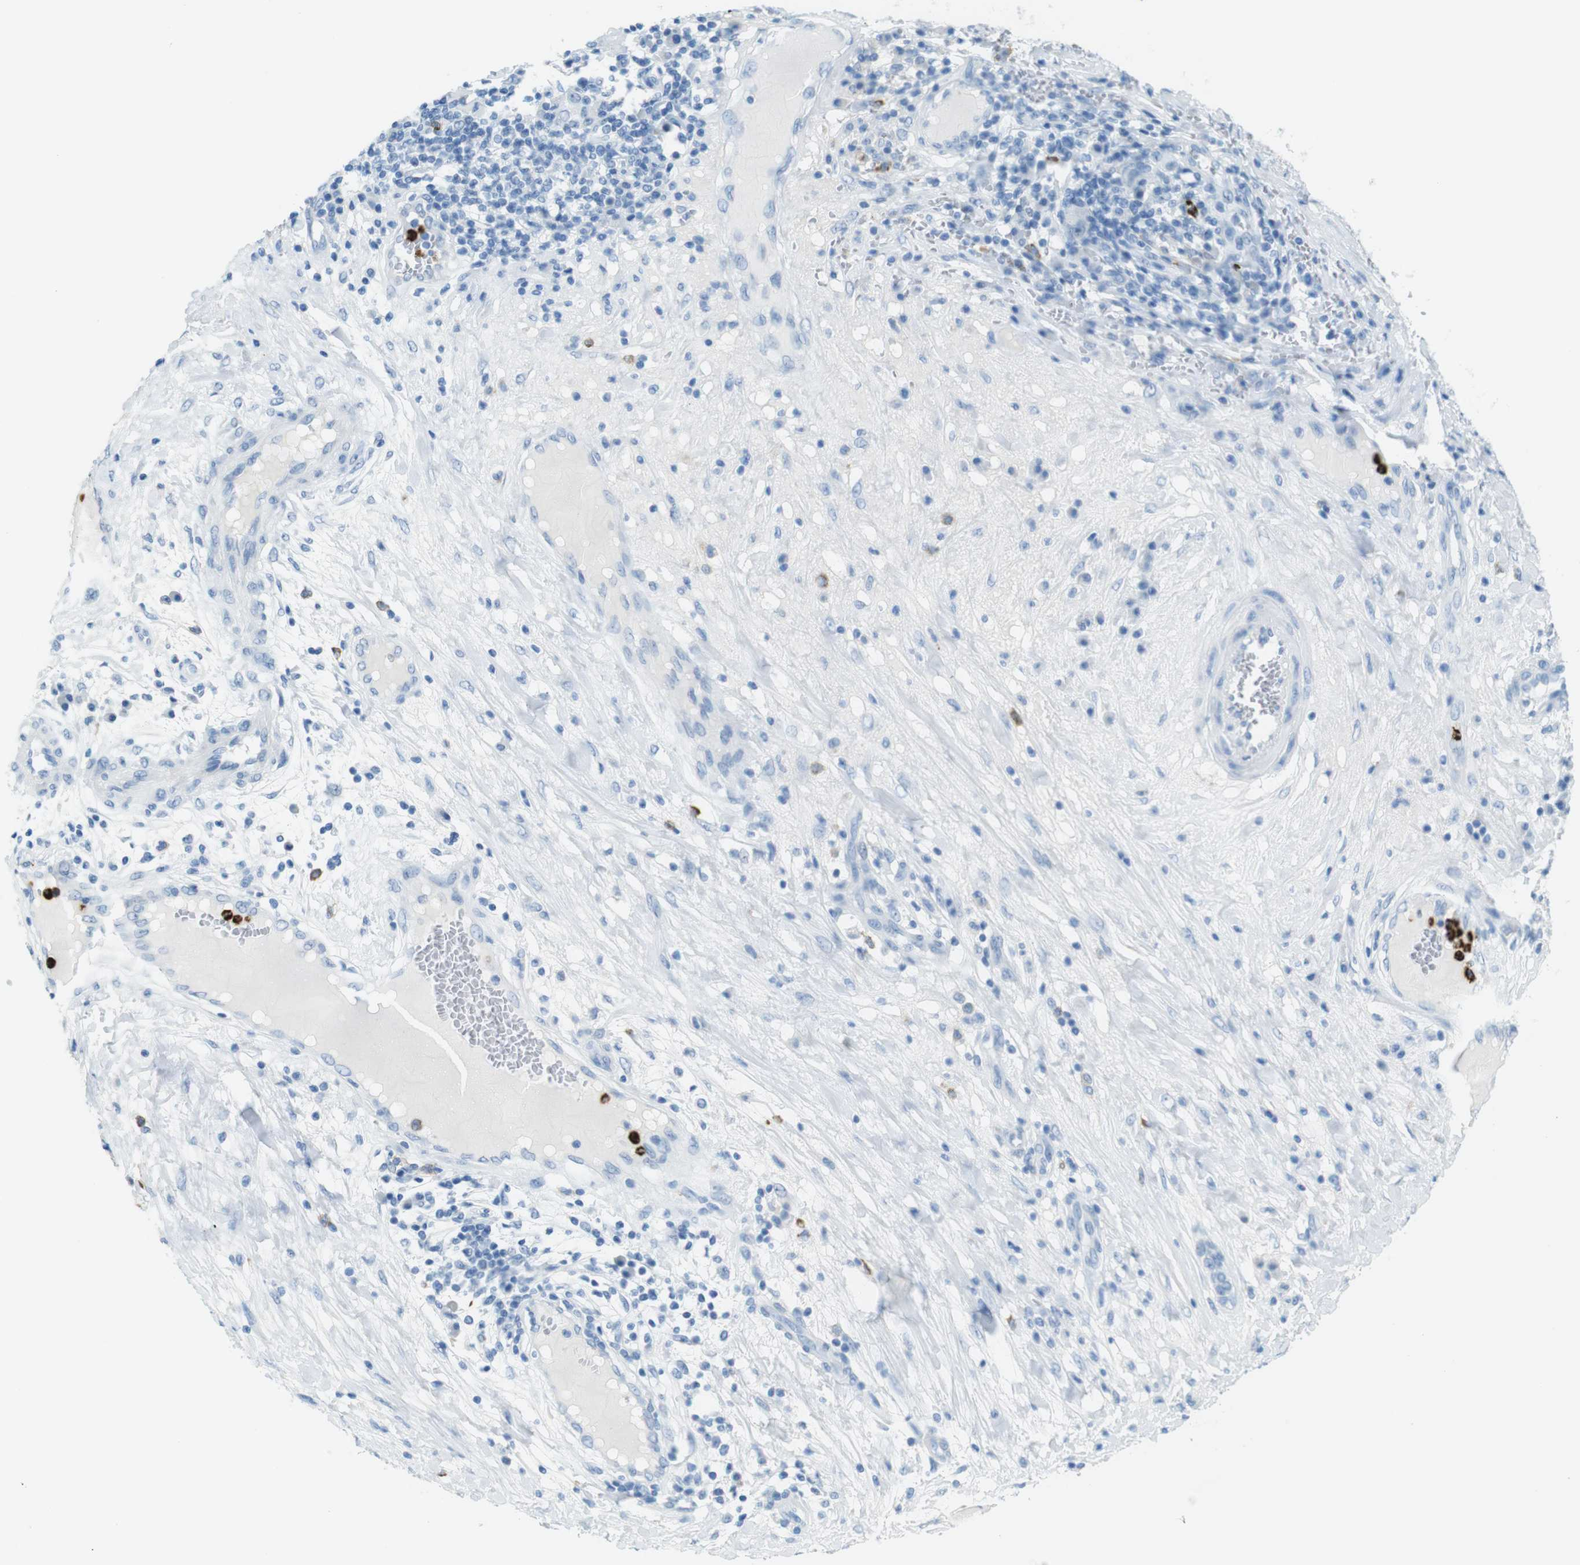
{"staining": {"intensity": "negative", "quantity": "none", "location": "none"}, "tissue": "melanoma", "cell_type": "Tumor cells", "image_type": "cancer", "snomed": [{"axis": "morphology", "description": "Malignant melanoma, NOS"}, {"axis": "topography", "description": "Skin"}], "caption": "This is a photomicrograph of immunohistochemistry staining of melanoma, which shows no positivity in tumor cells. (Brightfield microscopy of DAB IHC at high magnification).", "gene": "MCEMP1", "patient": {"sex": "female", "age": 82}}